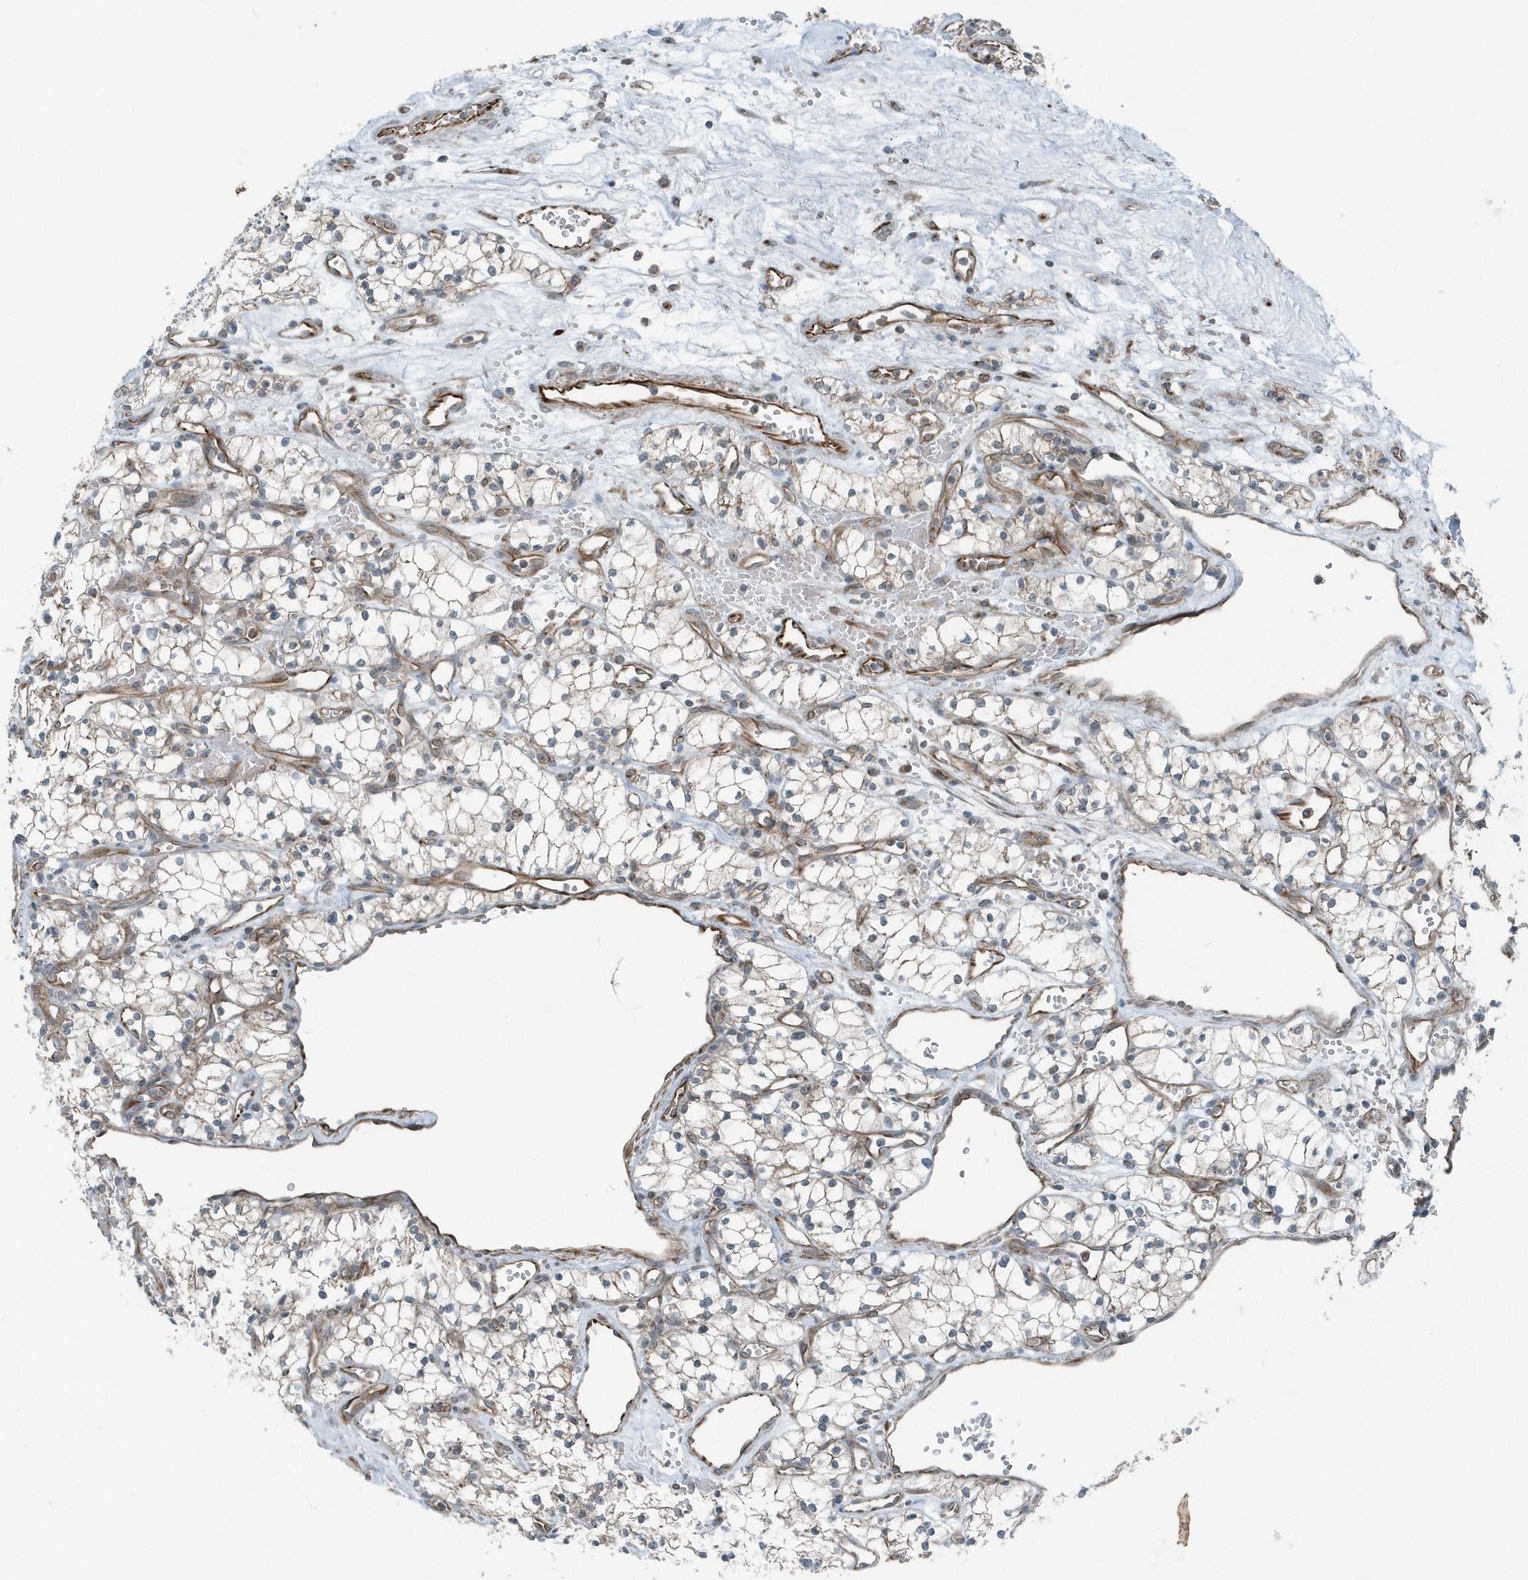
{"staining": {"intensity": "negative", "quantity": "none", "location": "none"}, "tissue": "renal cancer", "cell_type": "Tumor cells", "image_type": "cancer", "snomed": [{"axis": "morphology", "description": "Adenocarcinoma, NOS"}, {"axis": "topography", "description": "Kidney"}], "caption": "Tumor cells show no significant positivity in renal adenocarcinoma. Nuclei are stained in blue.", "gene": "GCC2", "patient": {"sex": "male", "age": 59}}